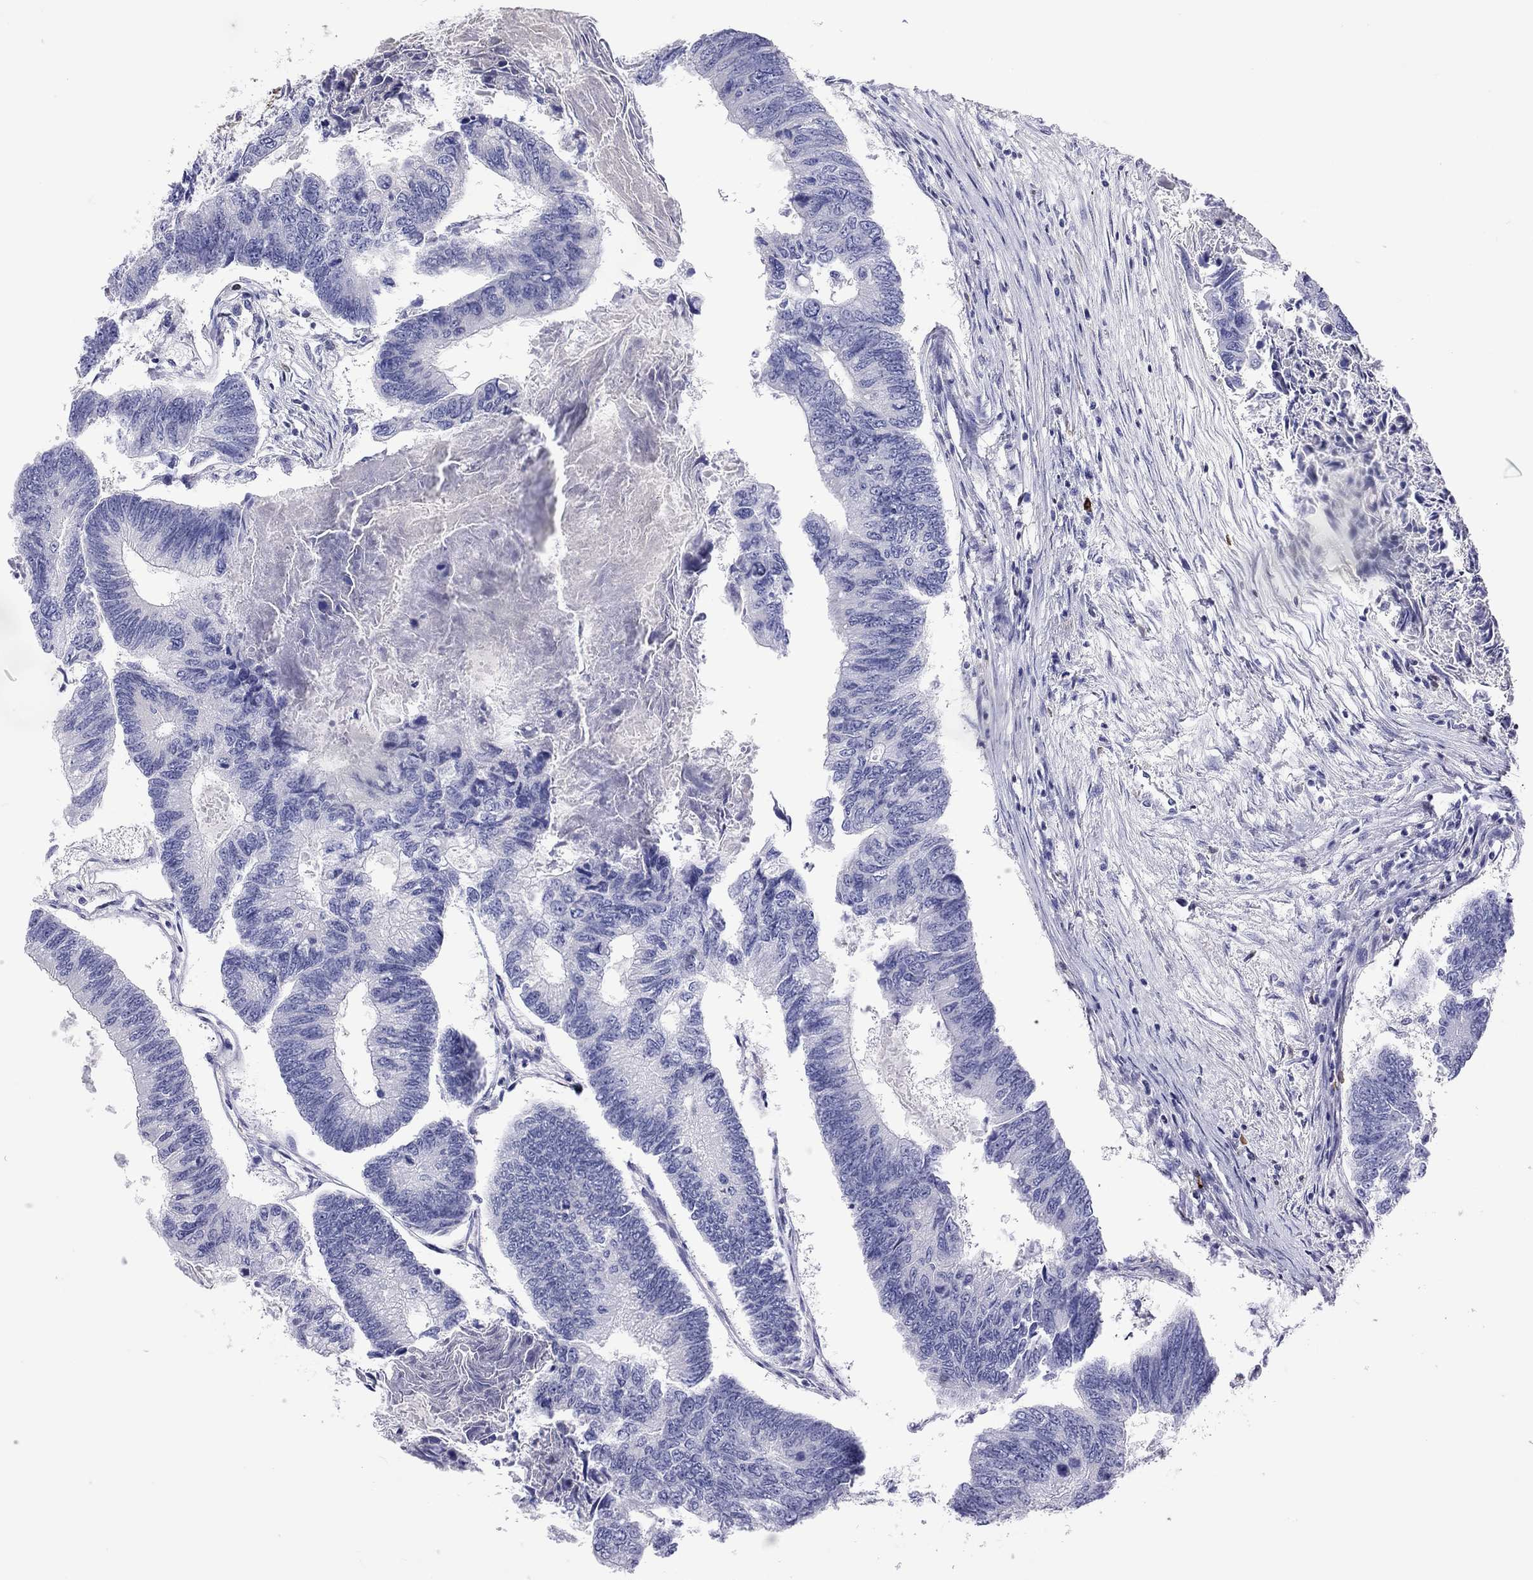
{"staining": {"intensity": "negative", "quantity": "none", "location": "none"}, "tissue": "colorectal cancer", "cell_type": "Tumor cells", "image_type": "cancer", "snomed": [{"axis": "morphology", "description": "Adenocarcinoma, NOS"}, {"axis": "topography", "description": "Colon"}], "caption": "Tumor cells show no significant expression in colorectal cancer. (DAB (3,3'-diaminobenzidine) immunohistochemistry with hematoxylin counter stain).", "gene": "ADORA2A", "patient": {"sex": "female", "age": 65}}